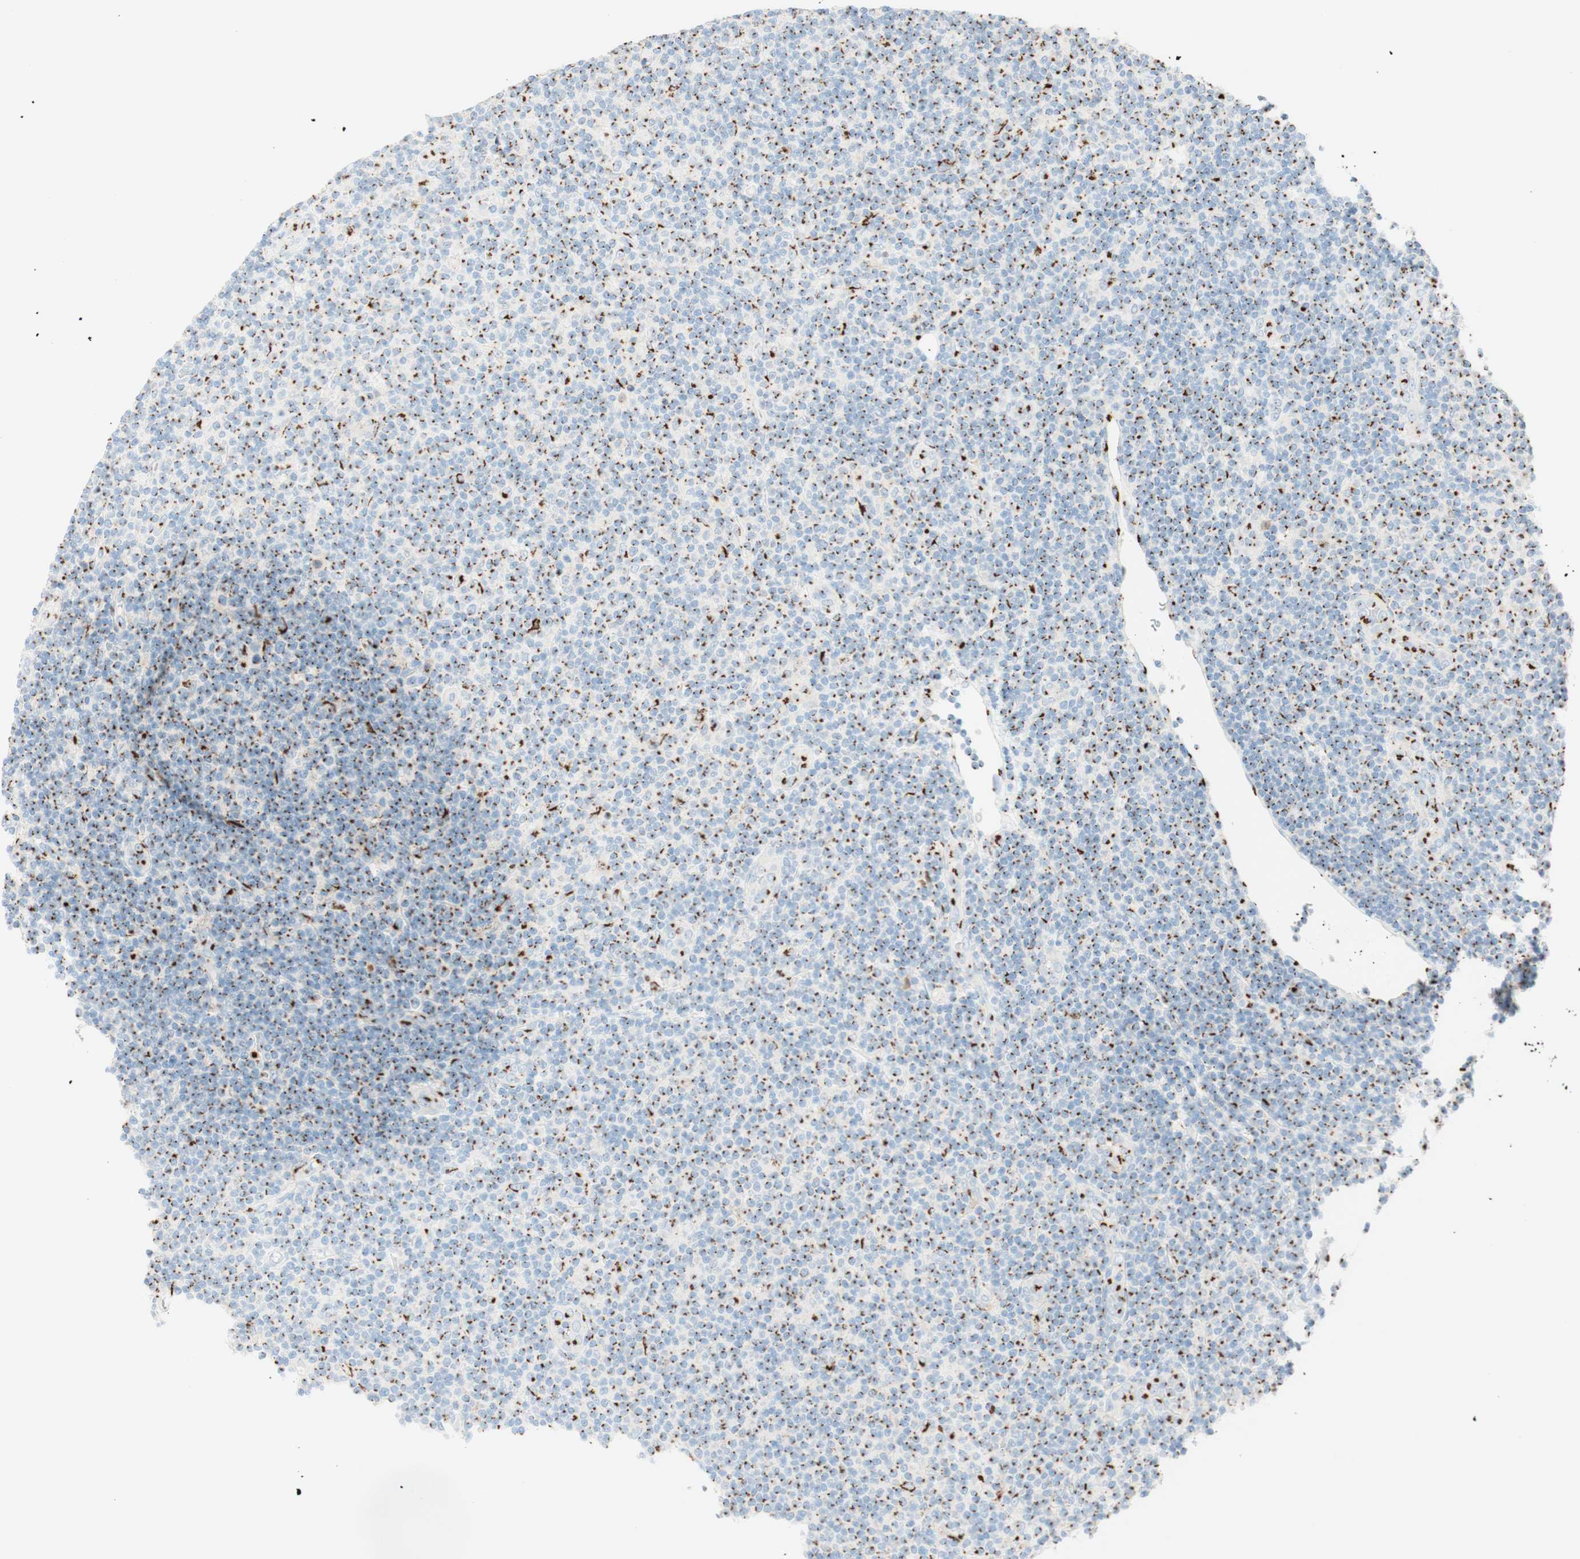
{"staining": {"intensity": "strong", "quantity": "25%-75%", "location": "cytoplasmic/membranous"}, "tissue": "lymphoma", "cell_type": "Tumor cells", "image_type": "cancer", "snomed": [{"axis": "morphology", "description": "Malignant lymphoma, non-Hodgkin's type, Low grade"}, {"axis": "topography", "description": "Lymph node"}], "caption": "Brown immunohistochemical staining in lymphoma demonstrates strong cytoplasmic/membranous positivity in about 25%-75% of tumor cells. (DAB IHC with brightfield microscopy, high magnification).", "gene": "GOLGB1", "patient": {"sex": "male", "age": 83}}